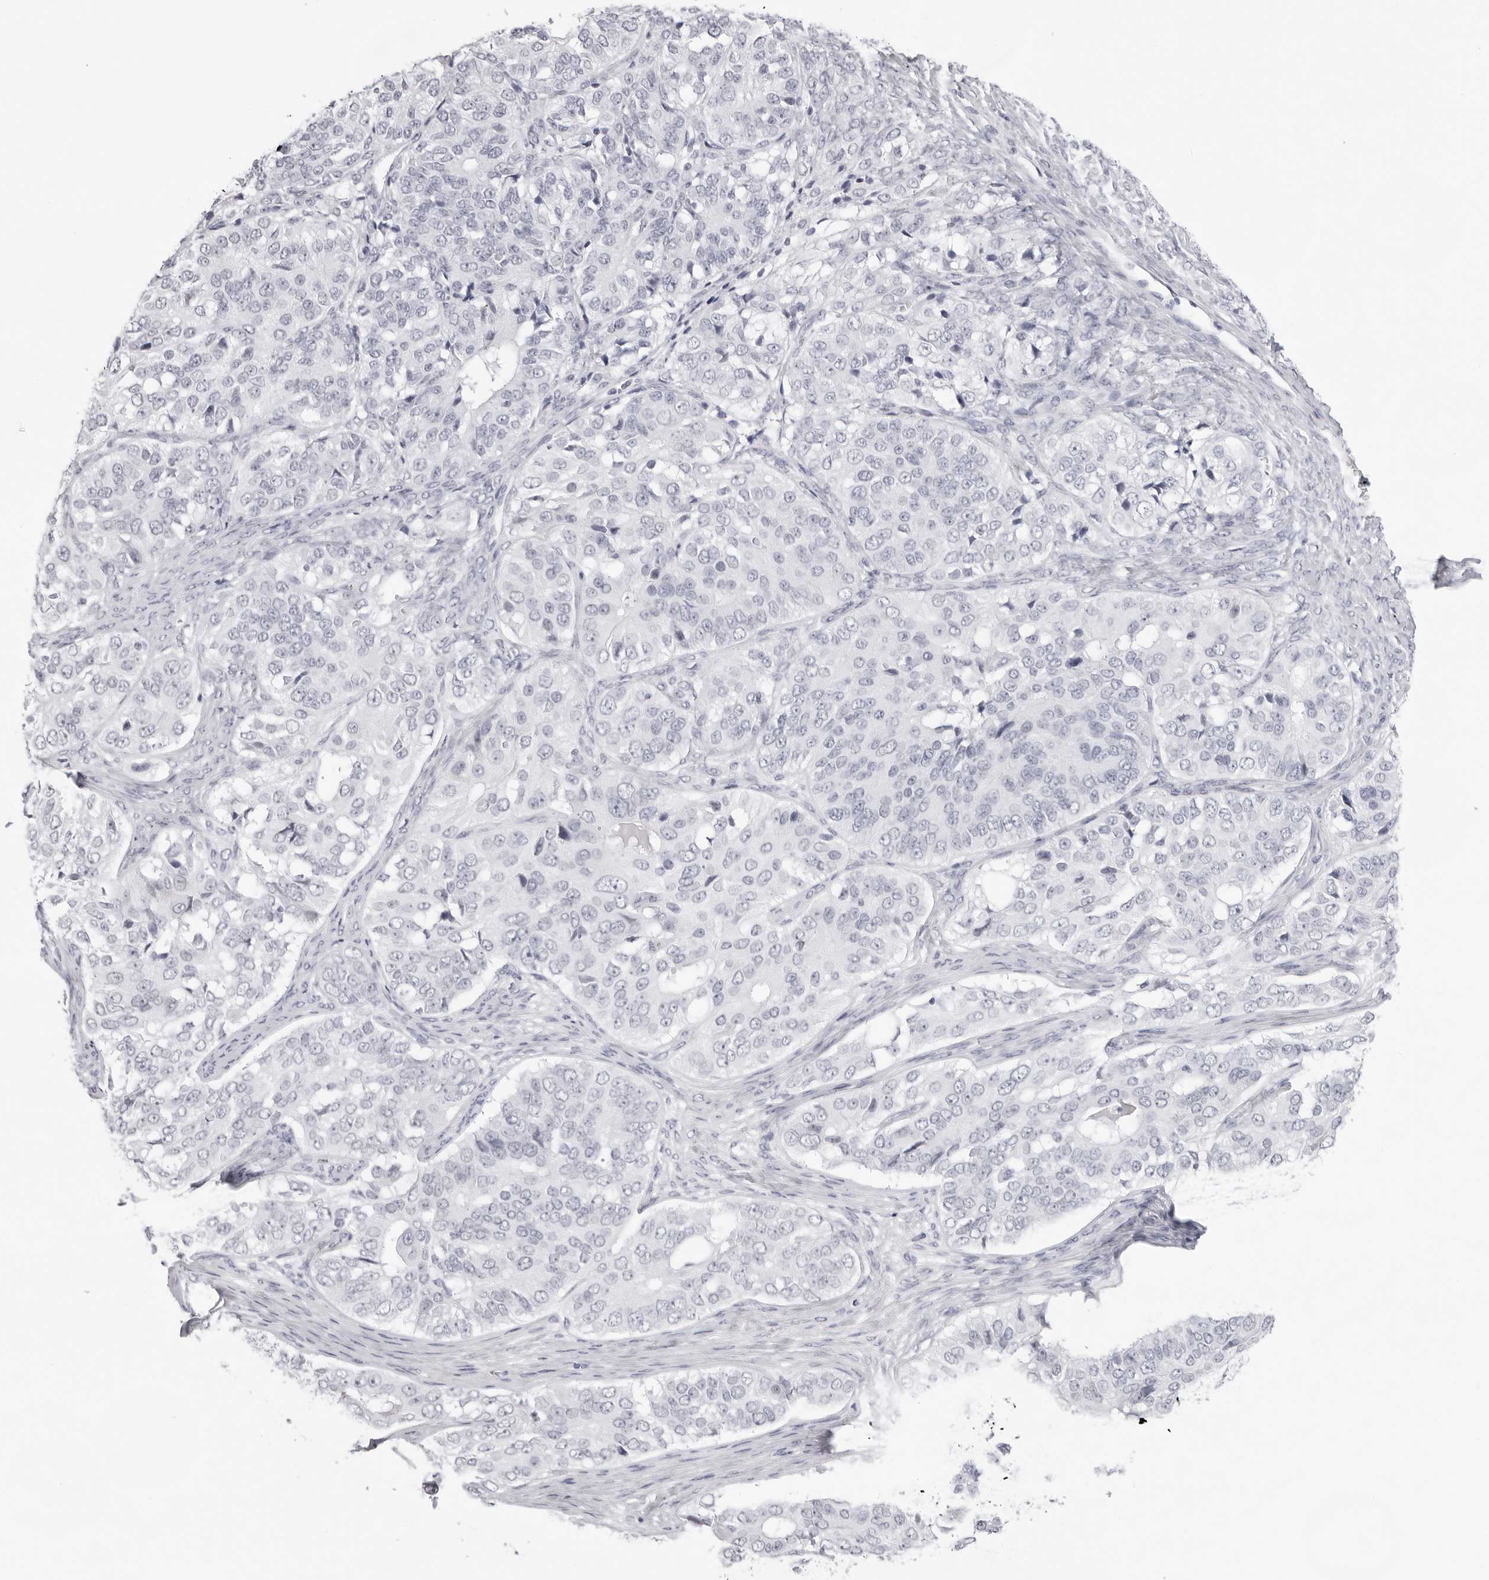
{"staining": {"intensity": "negative", "quantity": "none", "location": "none"}, "tissue": "ovarian cancer", "cell_type": "Tumor cells", "image_type": "cancer", "snomed": [{"axis": "morphology", "description": "Carcinoma, endometroid"}, {"axis": "topography", "description": "Ovary"}], "caption": "Immunohistochemistry of human ovarian cancer demonstrates no expression in tumor cells. The staining was performed using DAB (3,3'-diaminobenzidine) to visualize the protein expression in brown, while the nuclei were stained in blue with hematoxylin (Magnification: 20x).", "gene": "KLK12", "patient": {"sex": "female", "age": 51}}